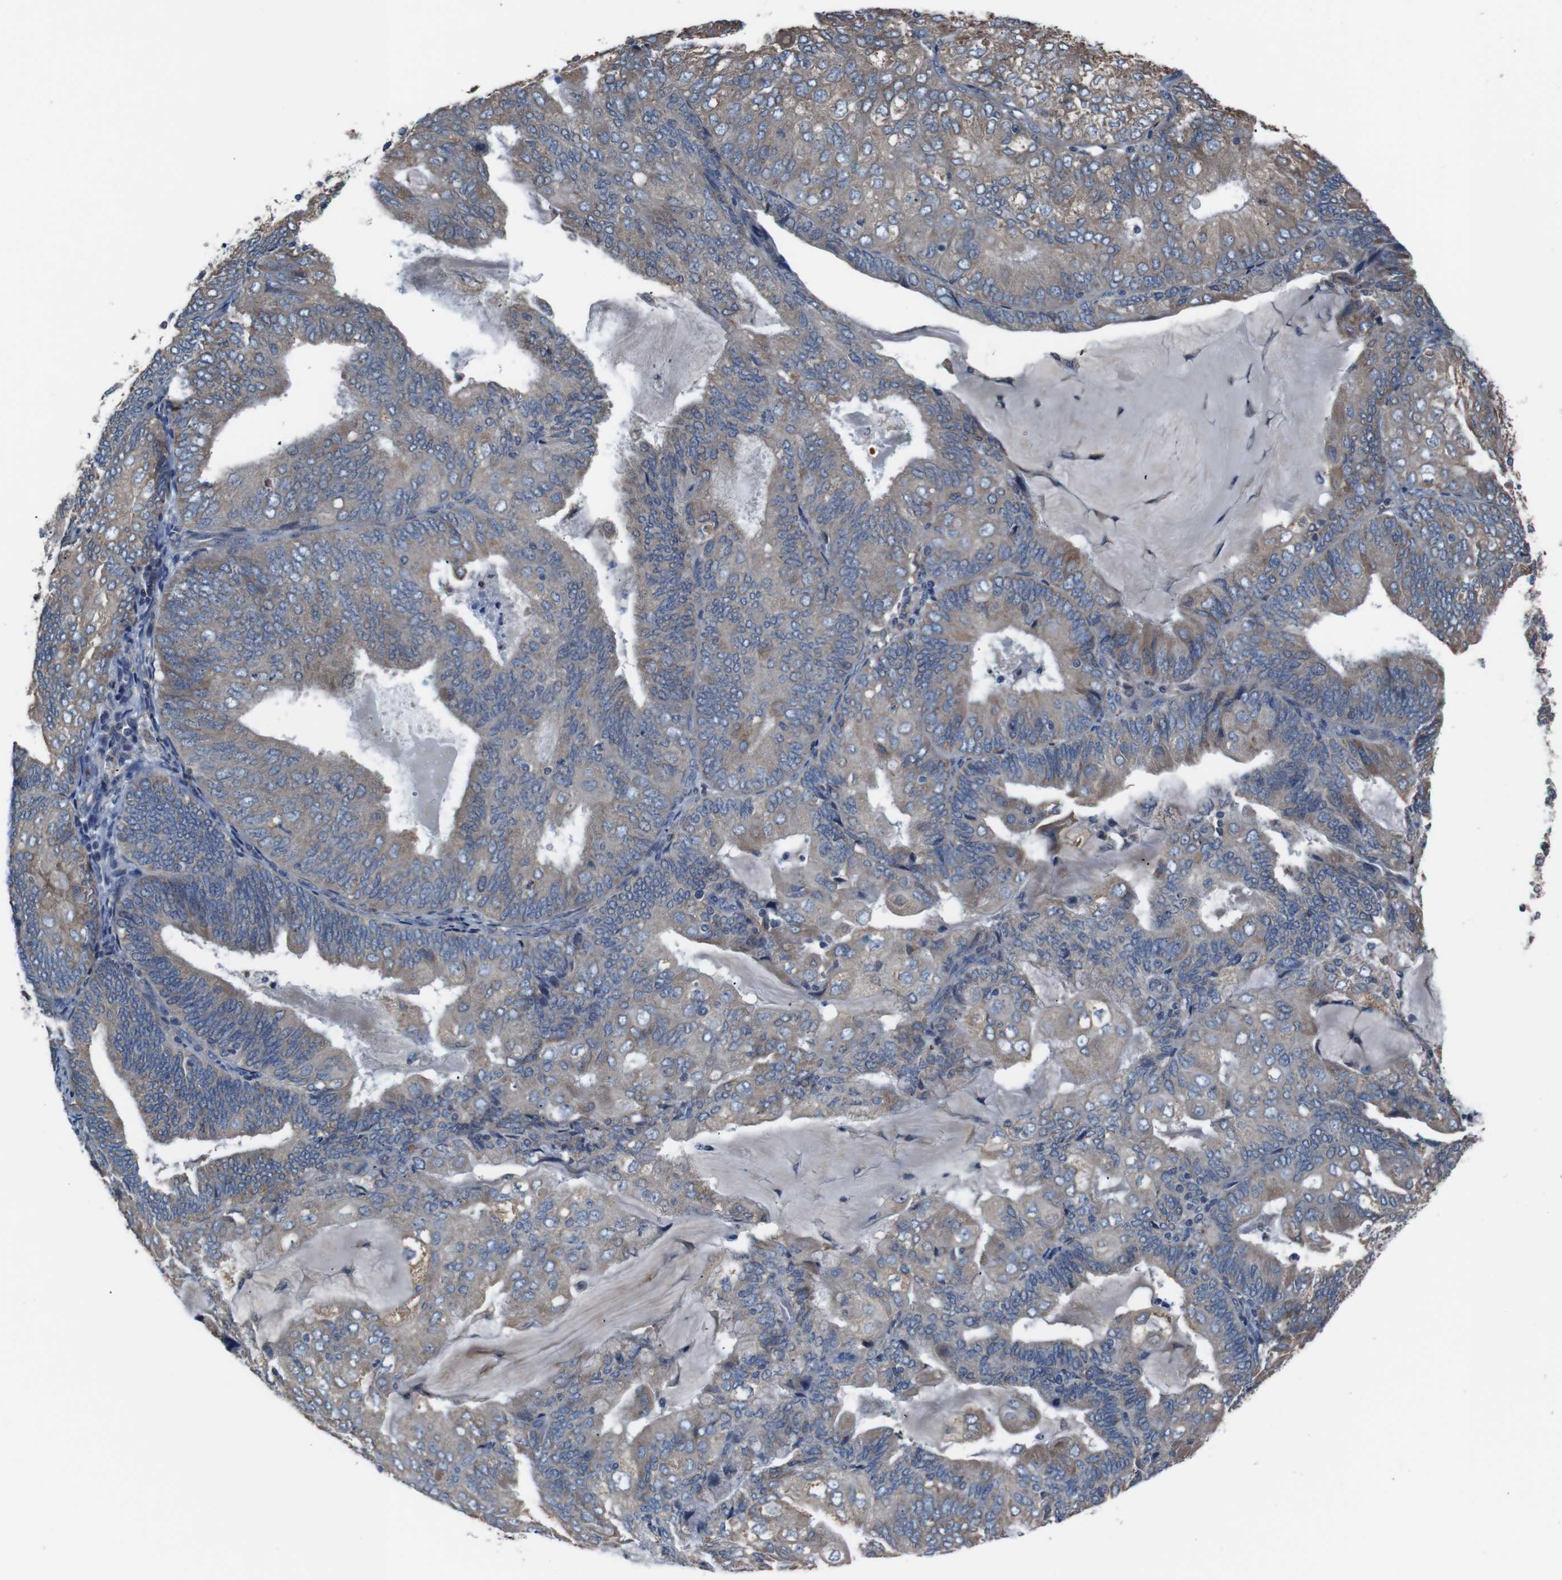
{"staining": {"intensity": "moderate", "quantity": "25%-75%", "location": "cytoplasmic/membranous"}, "tissue": "endometrial cancer", "cell_type": "Tumor cells", "image_type": "cancer", "snomed": [{"axis": "morphology", "description": "Adenocarcinoma, NOS"}, {"axis": "topography", "description": "Endometrium"}], "caption": "This is a micrograph of immunohistochemistry (IHC) staining of endometrial cancer (adenocarcinoma), which shows moderate expression in the cytoplasmic/membranous of tumor cells.", "gene": "SIGMAR1", "patient": {"sex": "female", "age": 81}}